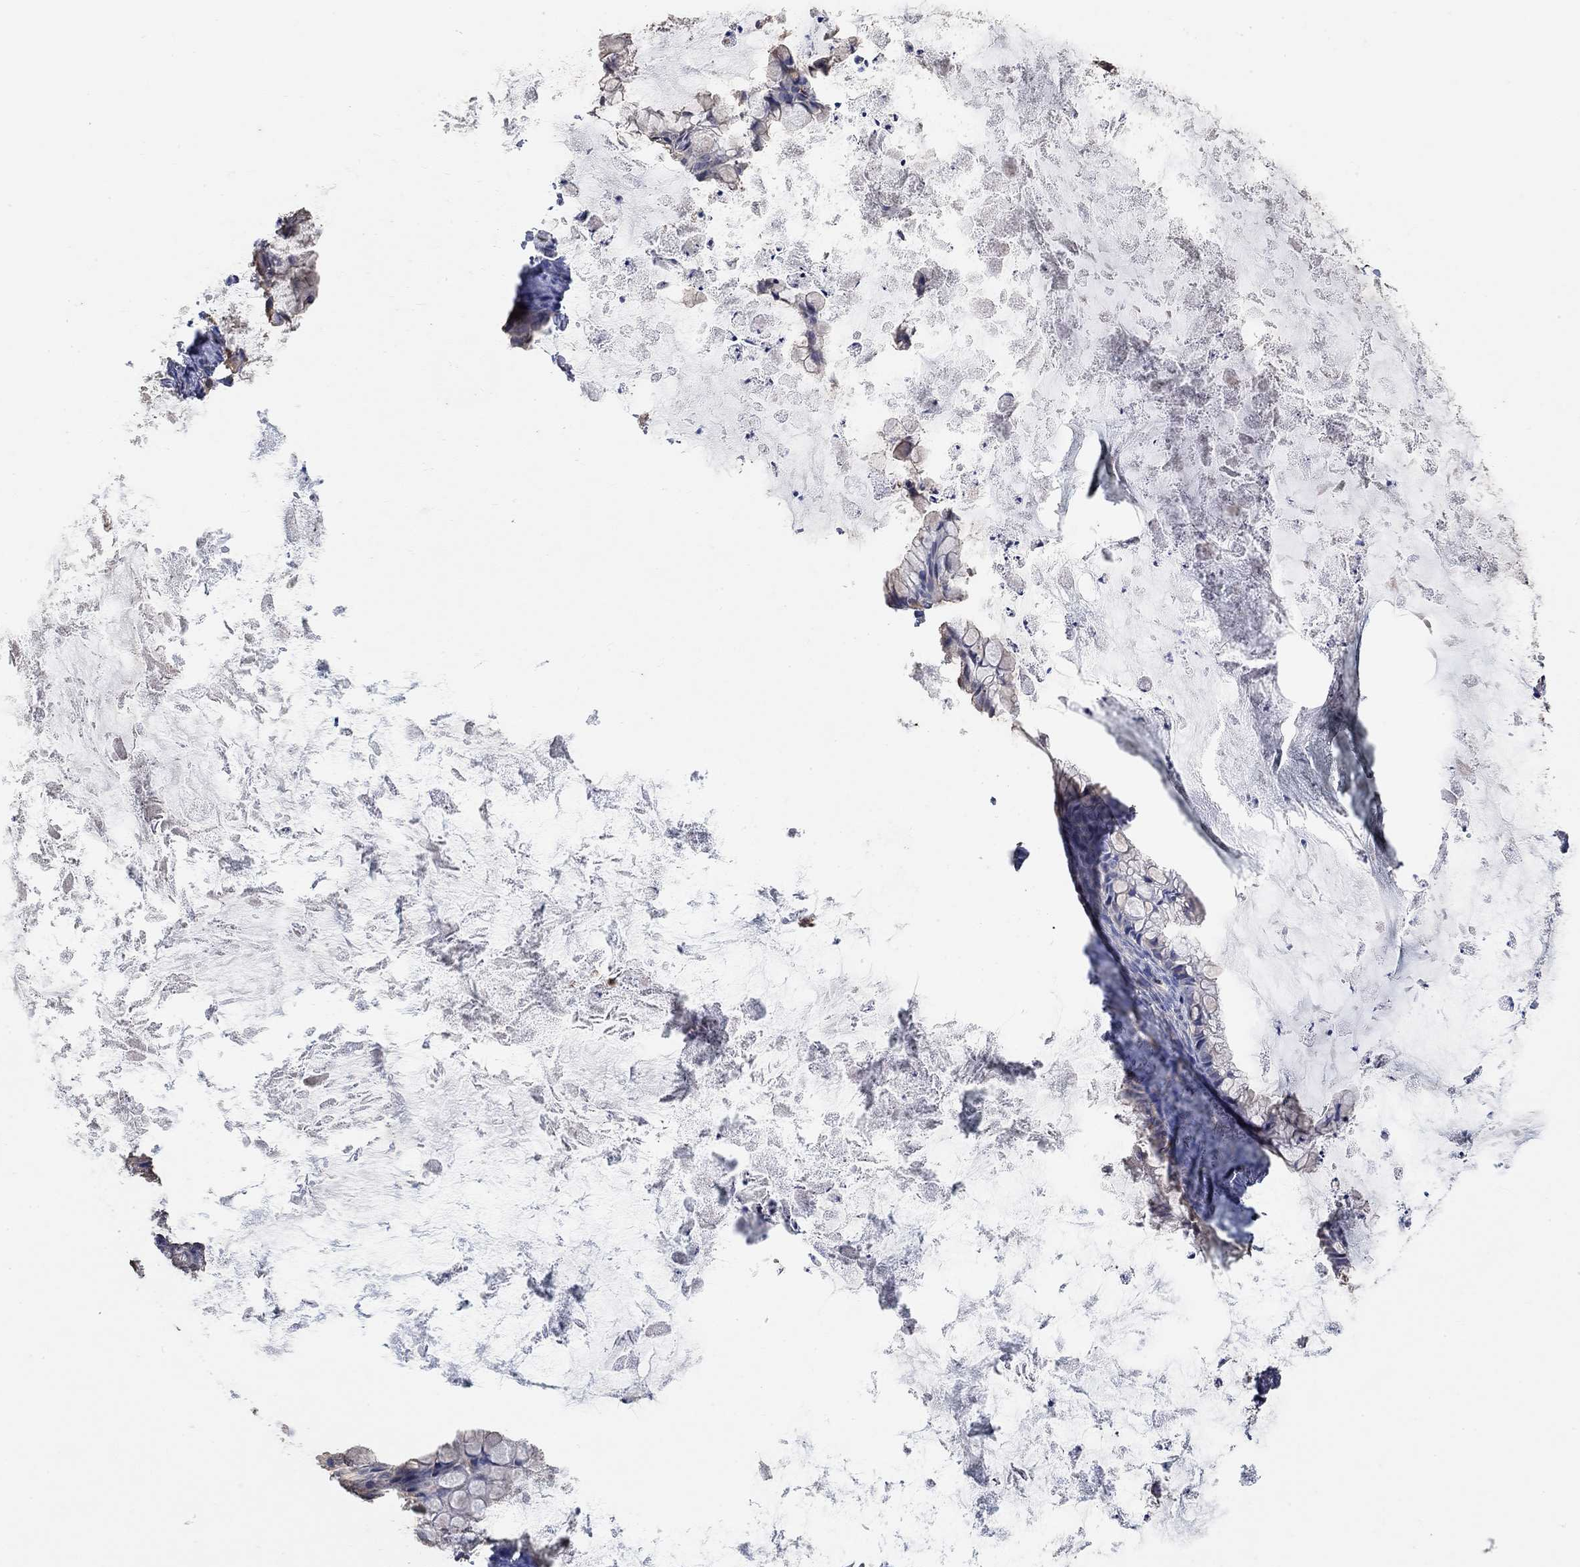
{"staining": {"intensity": "negative", "quantity": "none", "location": "none"}, "tissue": "ovarian cancer", "cell_type": "Tumor cells", "image_type": "cancer", "snomed": [{"axis": "morphology", "description": "Cystadenocarcinoma, mucinous, NOS"}, {"axis": "topography", "description": "Ovary"}], "caption": "Immunohistochemical staining of ovarian cancer exhibits no significant staining in tumor cells. (DAB IHC, high magnification).", "gene": "SYT16", "patient": {"sex": "female", "age": 35}}